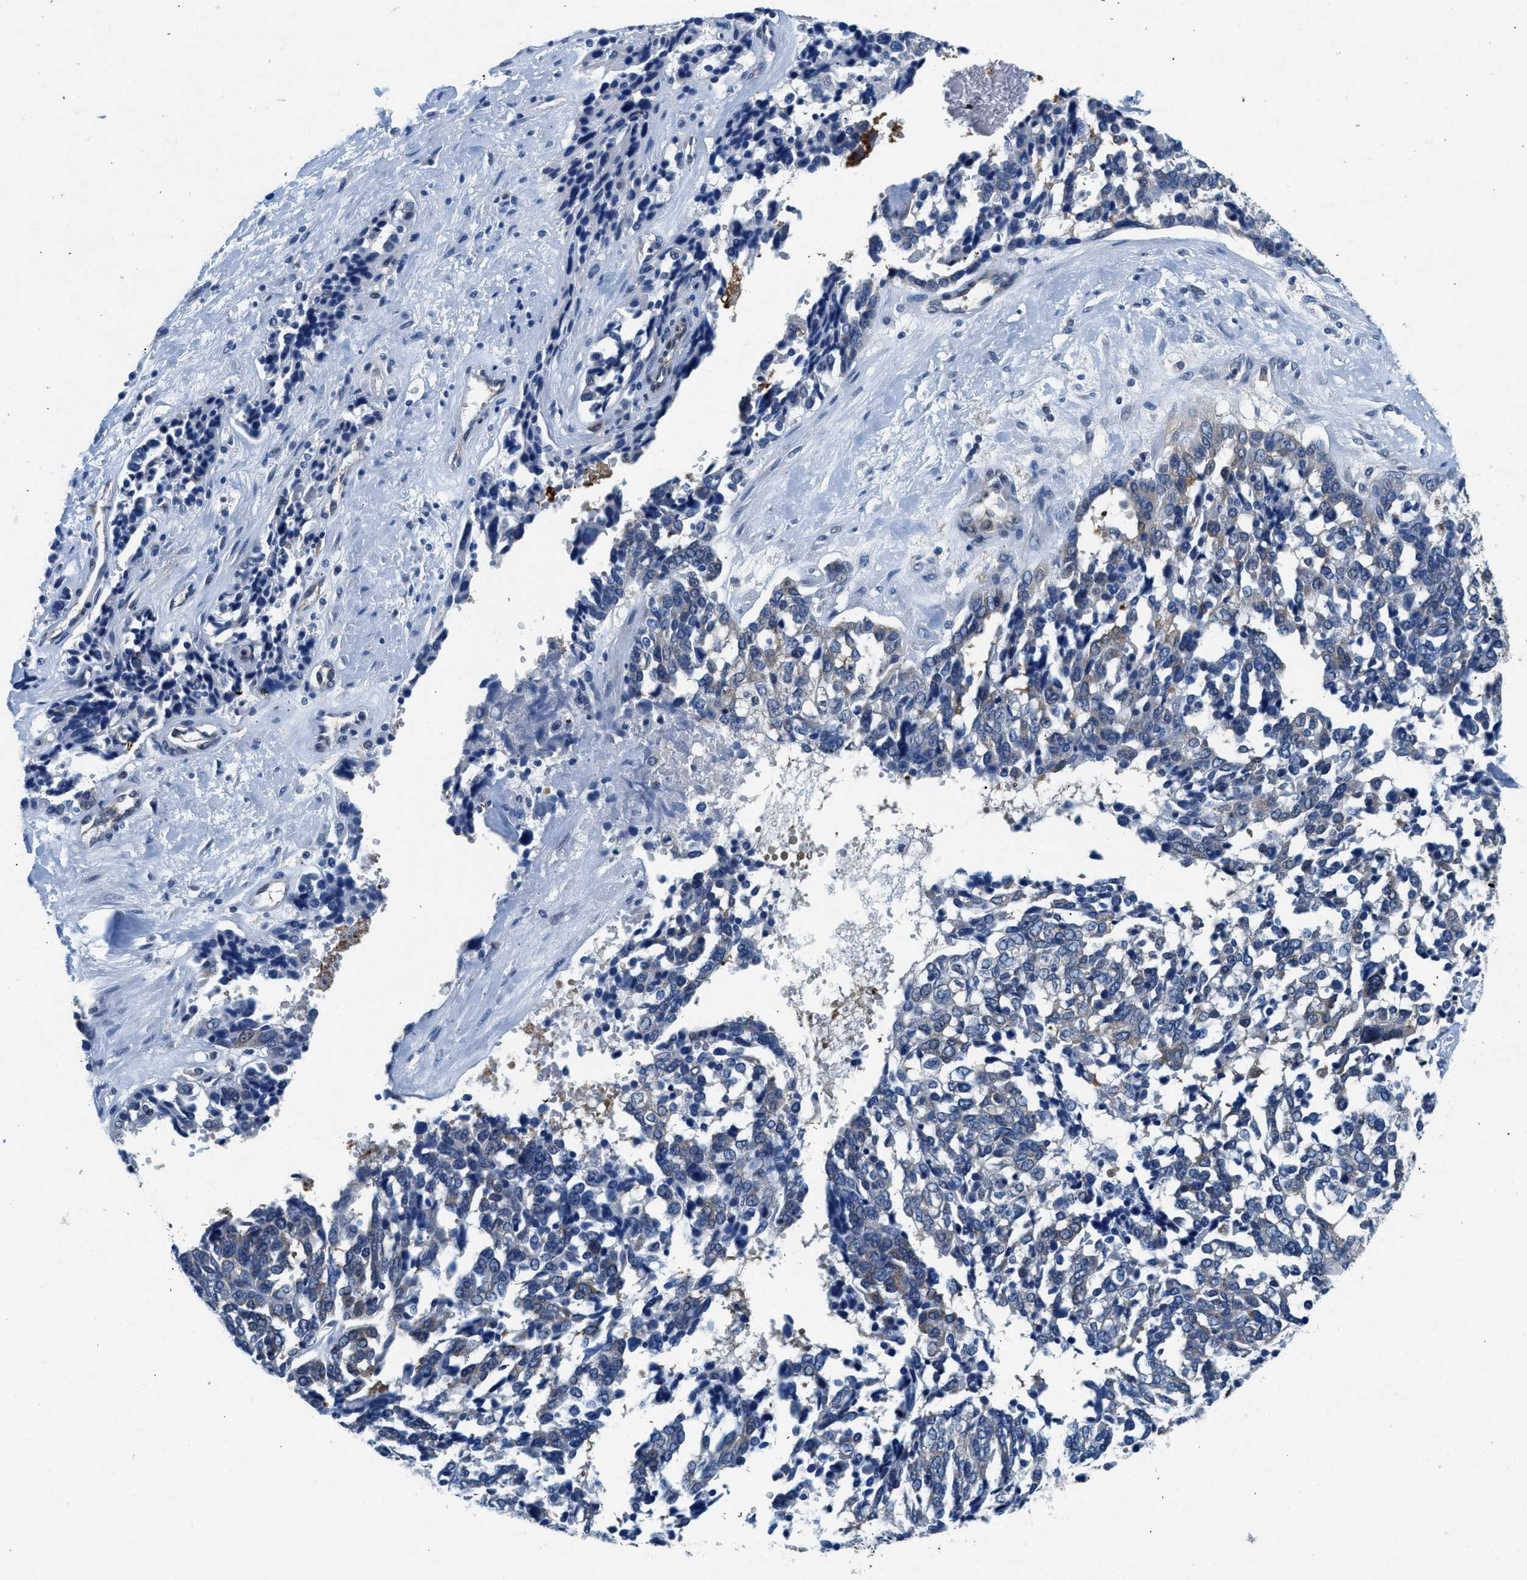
{"staining": {"intensity": "negative", "quantity": "none", "location": "none"}, "tissue": "ovarian cancer", "cell_type": "Tumor cells", "image_type": "cancer", "snomed": [{"axis": "morphology", "description": "Cystadenocarcinoma, serous, NOS"}, {"axis": "topography", "description": "Ovary"}], "caption": "Immunohistochemistry micrograph of neoplastic tissue: ovarian cancer stained with DAB (3,3'-diaminobenzidine) demonstrates no significant protein expression in tumor cells.", "gene": "COPS2", "patient": {"sex": "female", "age": 44}}